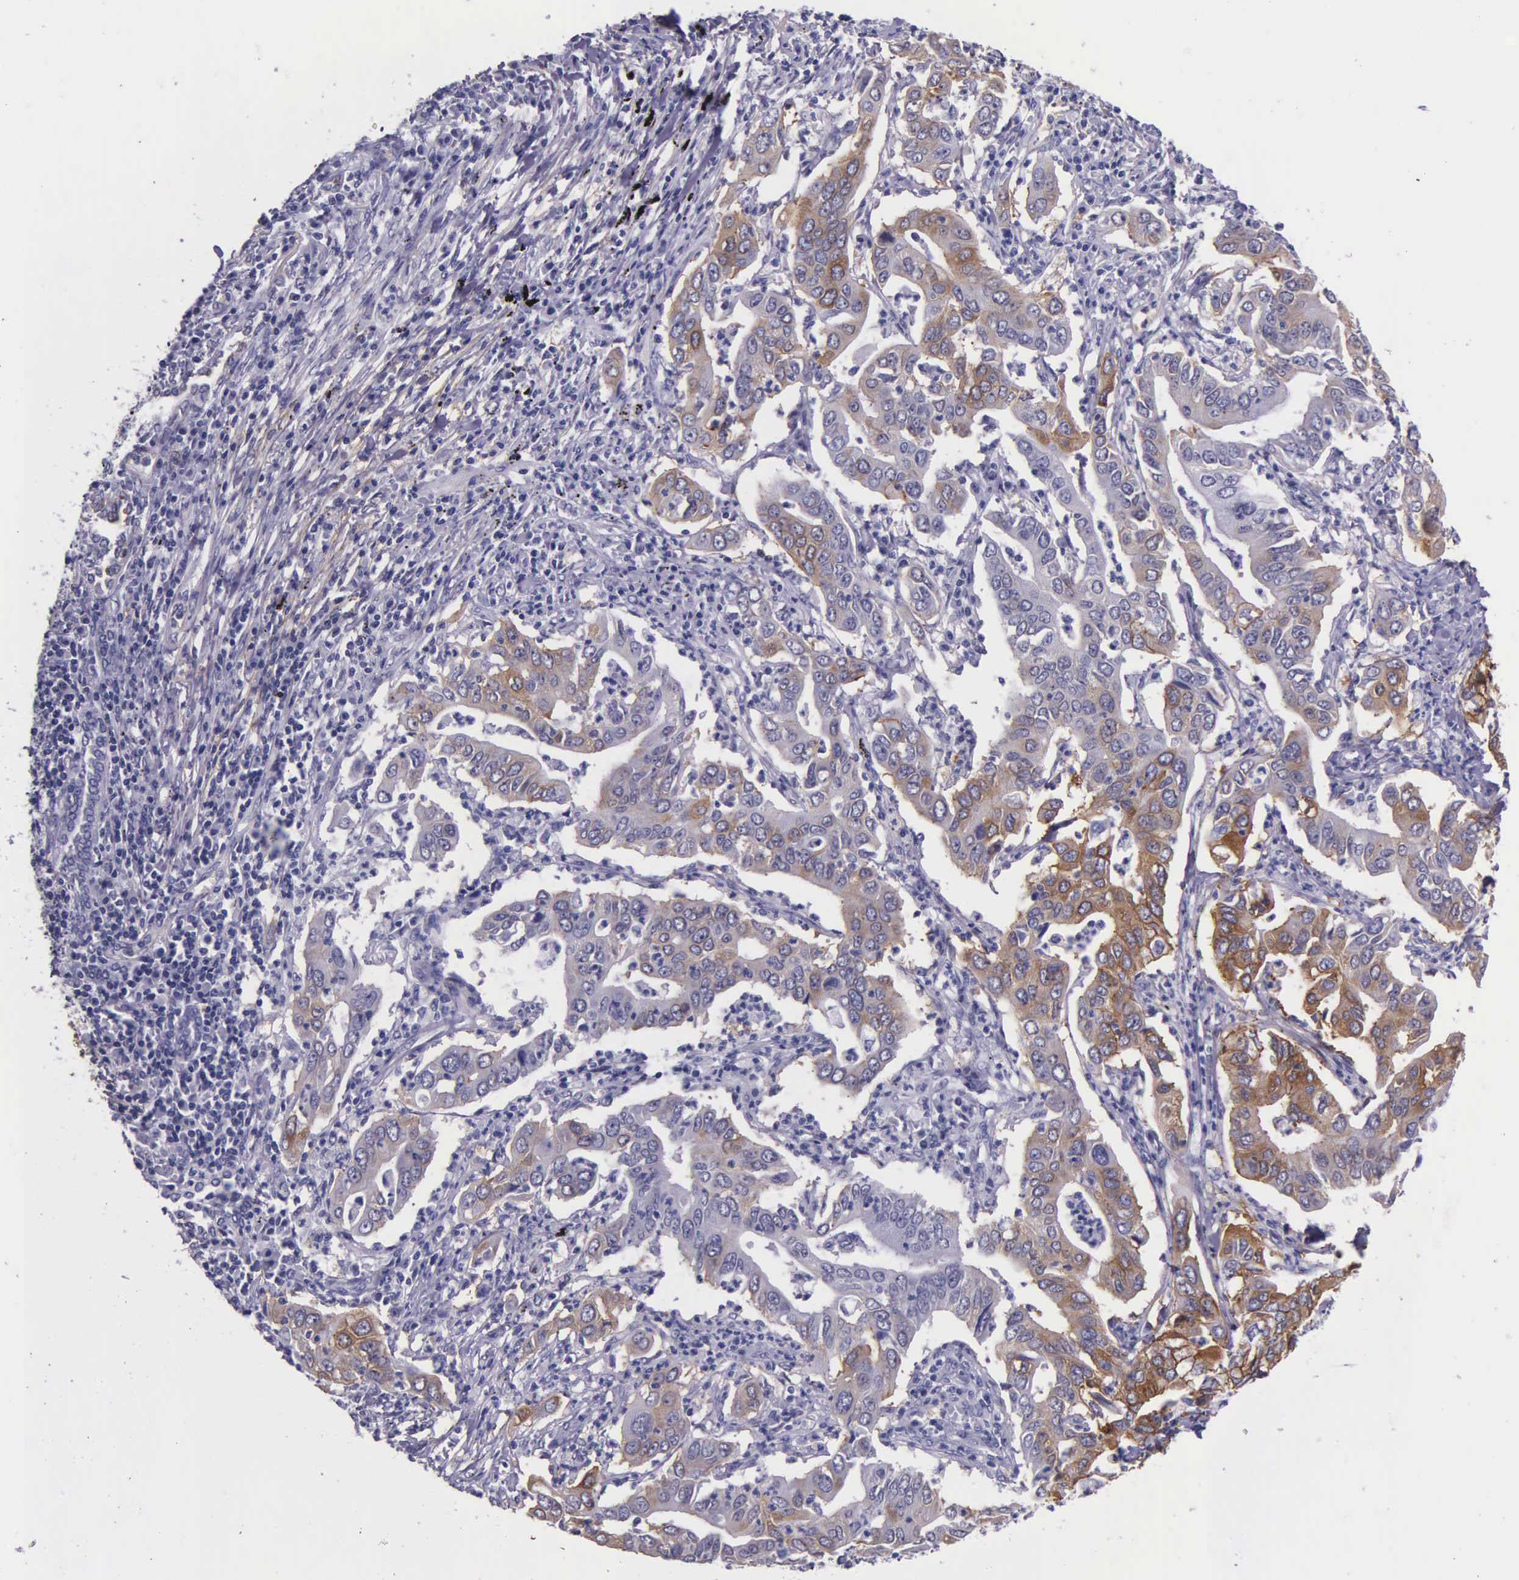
{"staining": {"intensity": "weak", "quantity": "25%-75%", "location": "cytoplasmic/membranous"}, "tissue": "lung cancer", "cell_type": "Tumor cells", "image_type": "cancer", "snomed": [{"axis": "morphology", "description": "Adenocarcinoma, NOS"}, {"axis": "topography", "description": "Lung"}], "caption": "A histopathology image showing weak cytoplasmic/membranous expression in about 25%-75% of tumor cells in lung adenocarcinoma, as visualized by brown immunohistochemical staining.", "gene": "AHNAK2", "patient": {"sex": "male", "age": 48}}